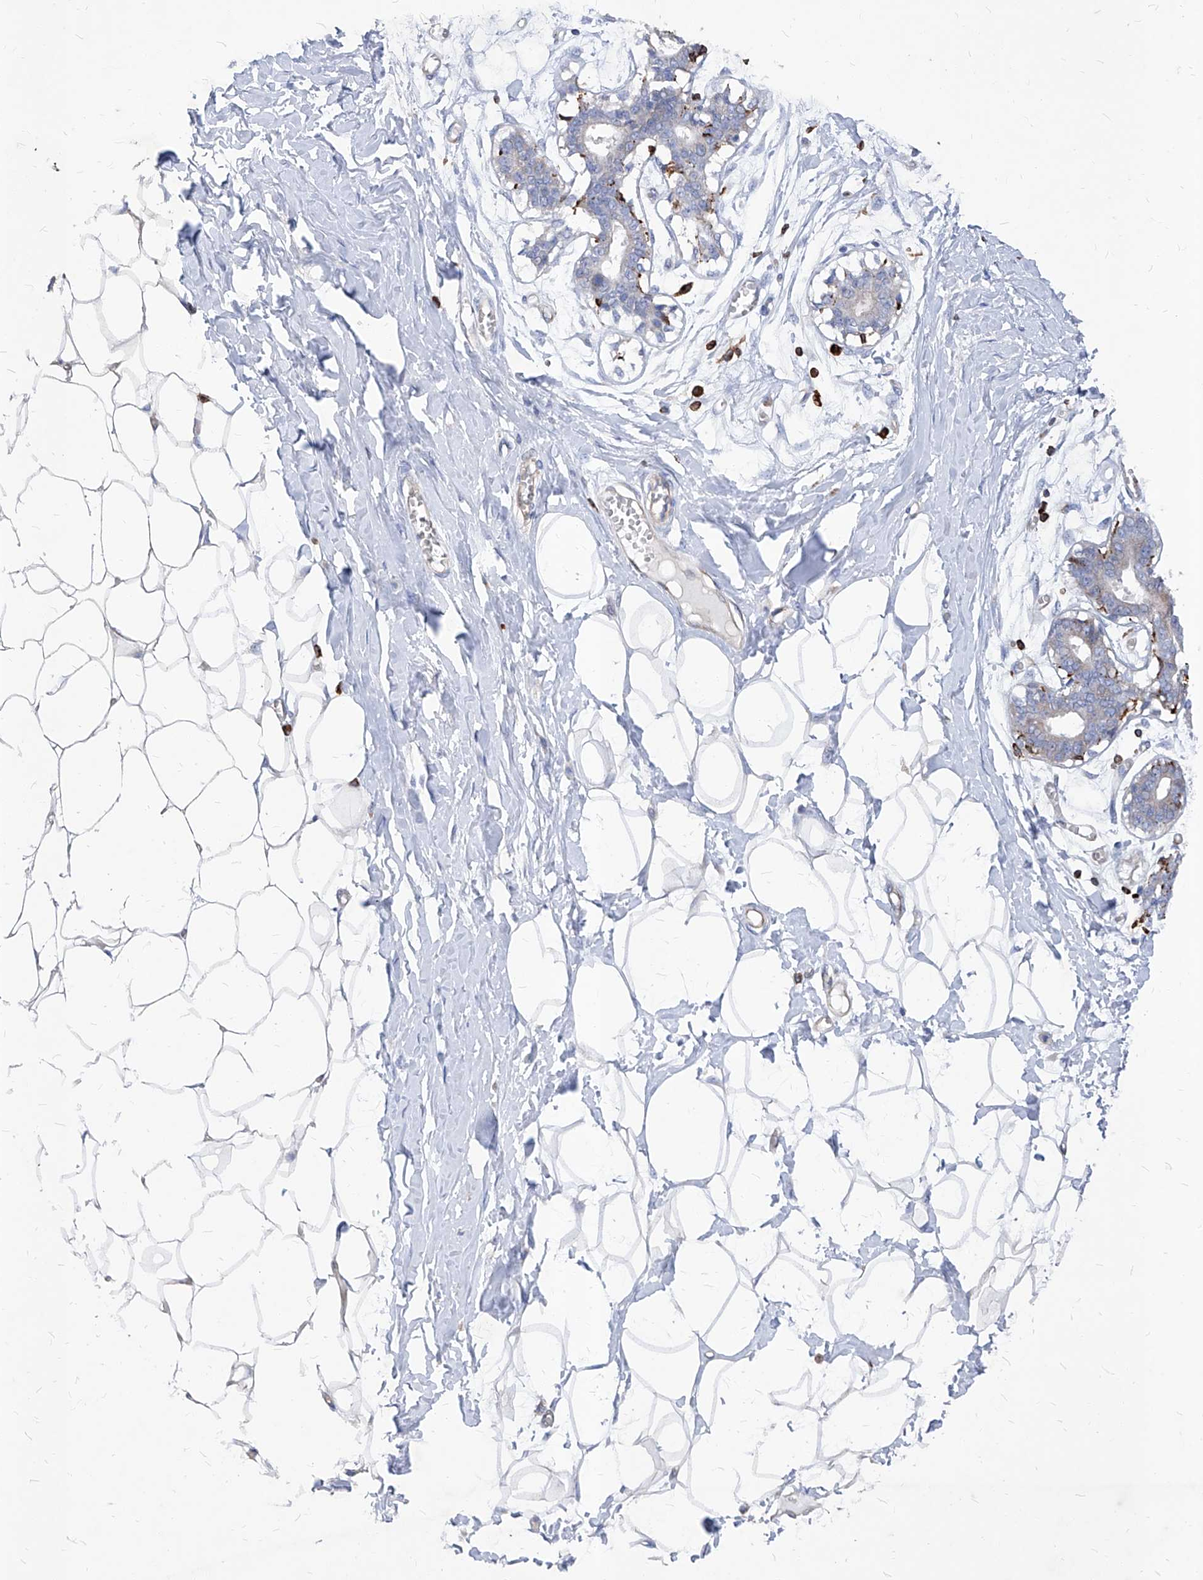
{"staining": {"intensity": "negative", "quantity": "none", "location": "none"}, "tissue": "breast", "cell_type": "Adipocytes", "image_type": "normal", "snomed": [{"axis": "morphology", "description": "Normal tissue, NOS"}, {"axis": "topography", "description": "Breast"}], "caption": "Immunohistochemistry (IHC) of benign breast shows no positivity in adipocytes. (DAB immunohistochemistry visualized using brightfield microscopy, high magnification).", "gene": "UBOX5", "patient": {"sex": "female", "age": 27}}